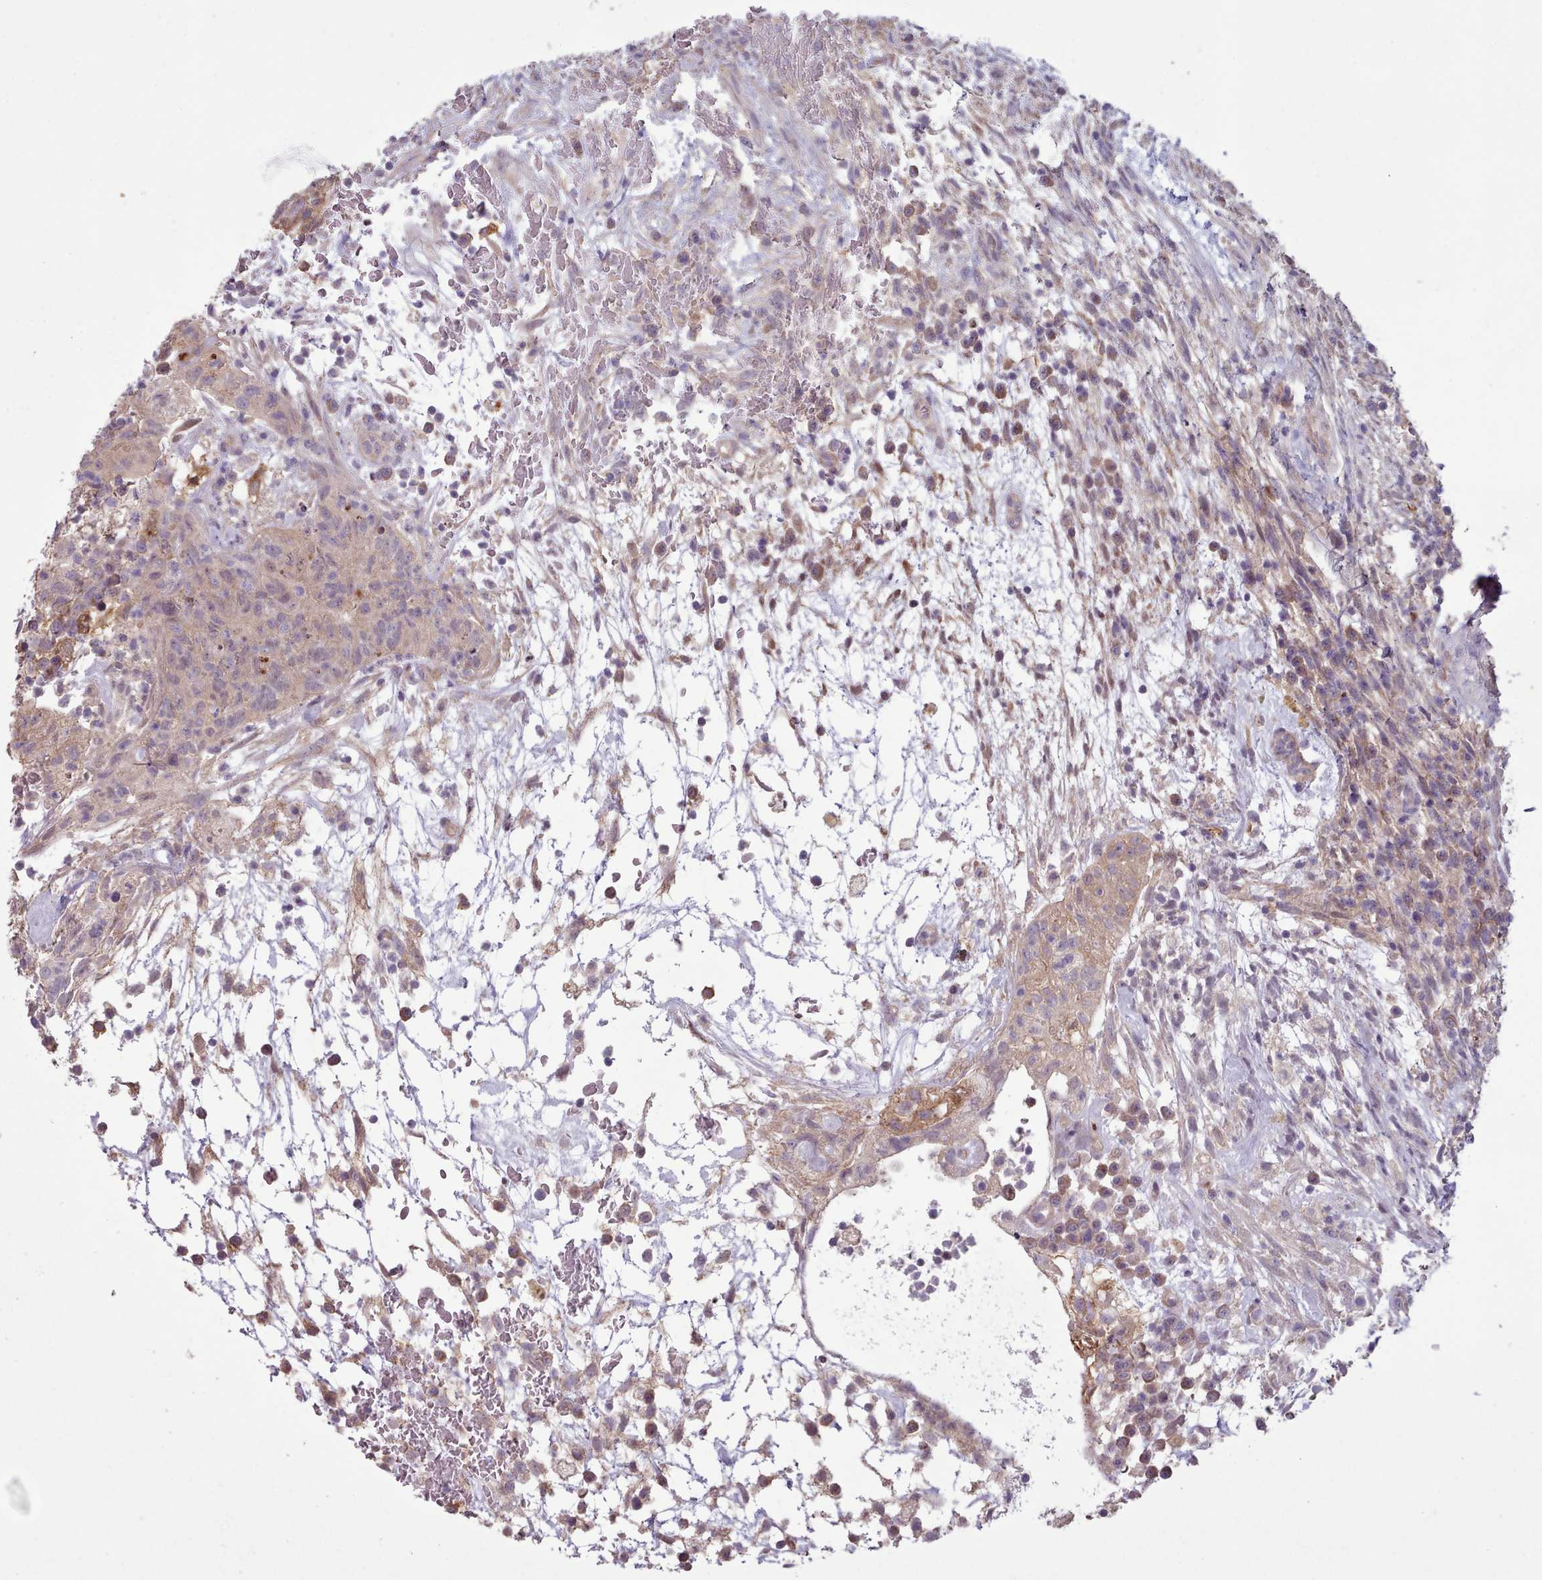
{"staining": {"intensity": "weak", "quantity": ">75%", "location": "cytoplasmic/membranous"}, "tissue": "testis cancer", "cell_type": "Tumor cells", "image_type": "cancer", "snomed": [{"axis": "morphology", "description": "Normal tissue, NOS"}, {"axis": "morphology", "description": "Carcinoma, Embryonal, NOS"}, {"axis": "topography", "description": "Testis"}], "caption": "Tumor cells show low levels of weak cytoplasmic/membranous positivity in about >75% of cells in human embryonal carcinoma (testis).", "gene": "DPF1", "patient": {"sex": "male", "age": 32}}